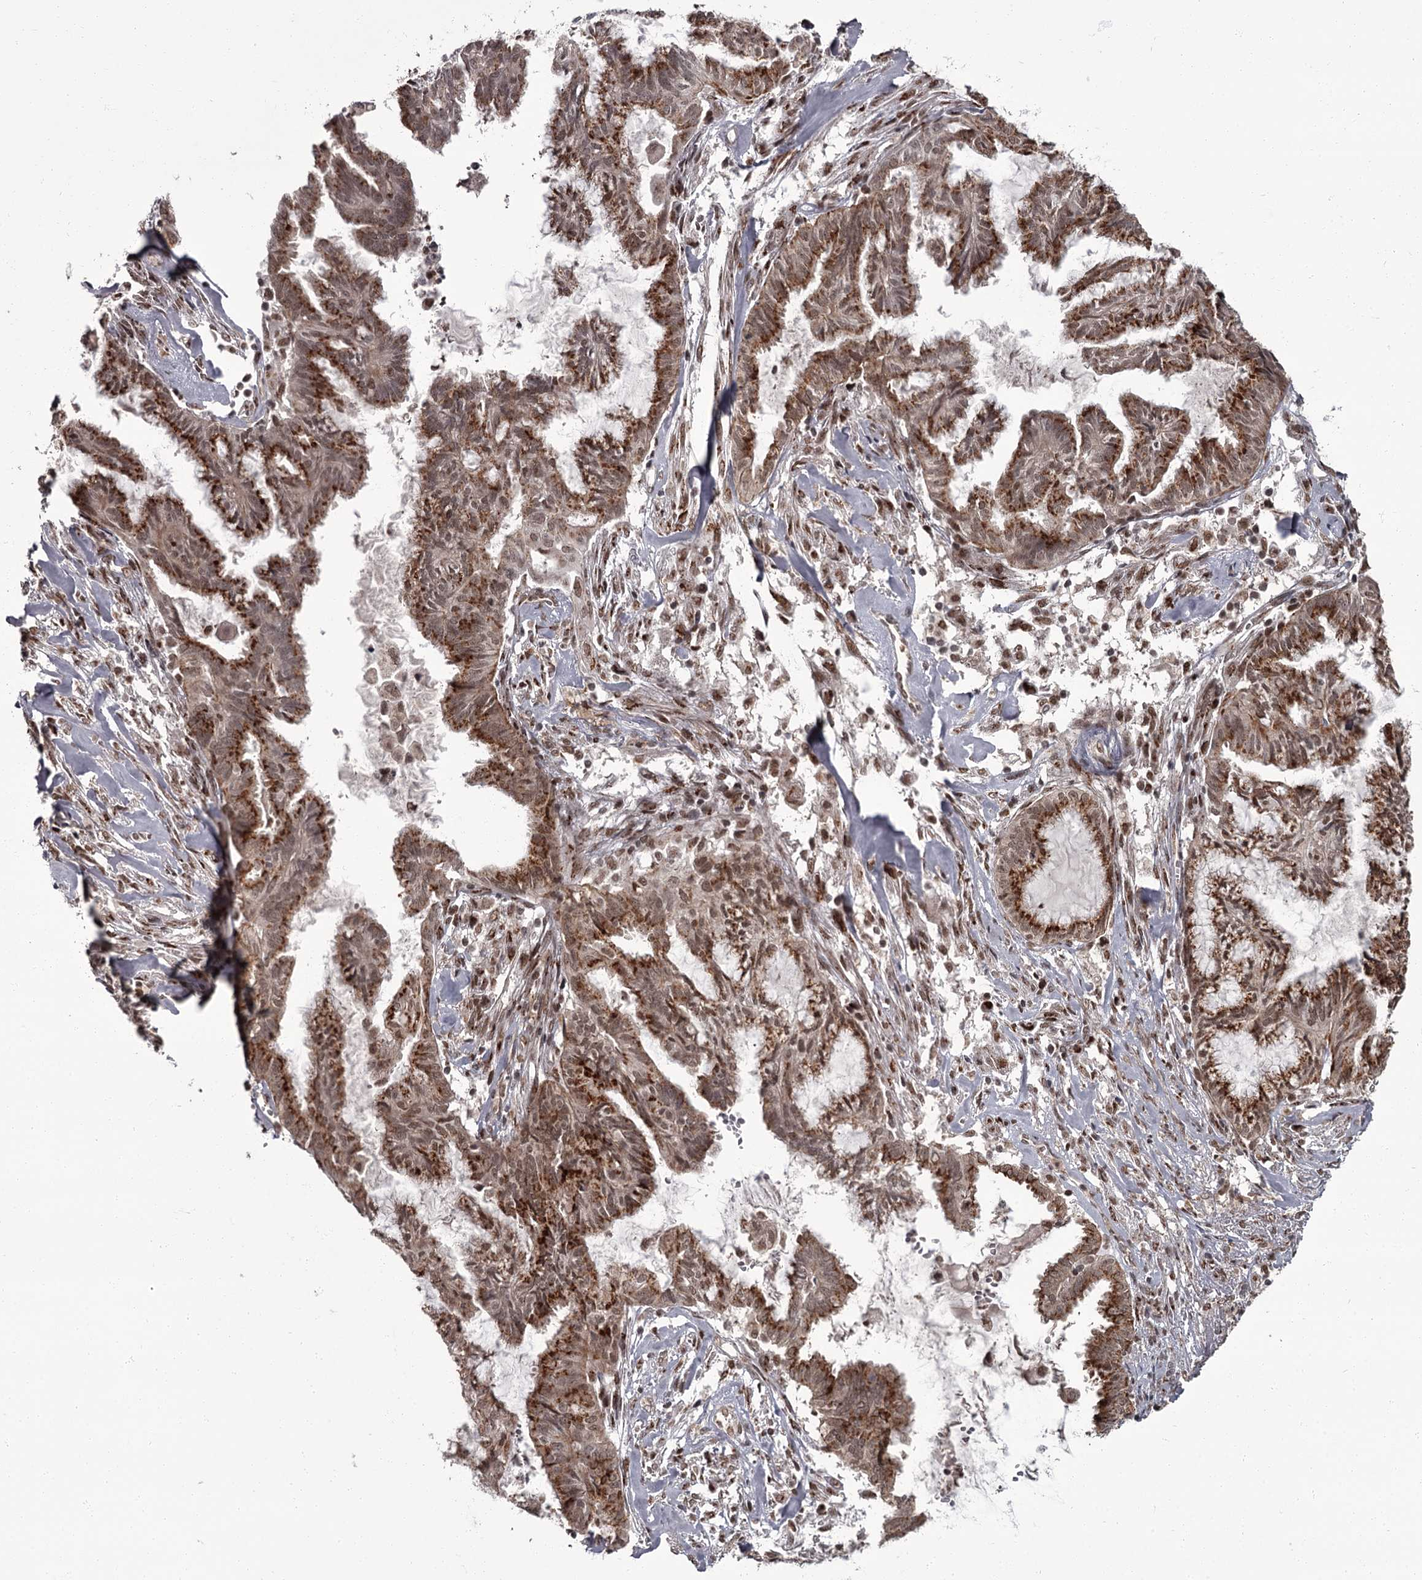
{"staining": {"intensity": "strong", "quantity": ">75%", "location": "cytoplasmic/membranous,nuclear"}, "tissue": "endometrial cancer", "cell_type": "Tumor cells", "image_type": "cancer", "snomed": [{"axis": "morphology", "description": "Adenocarcinoma, NOS"}, {"axis": "topography", "description": "Endometrium"}], "caption": "The image displays a brown stain indicating the presence of a protein in the cytoplasmic/membranous and nuclear of tumor cells in endometrial adenocarcinoma. (DAB (3,3'-diaminobenzidine) IHC, brown staining for protein, blue staining for nuclei).", "gene": "CEP83", "patient": {"sex": "female", "age": 86}}